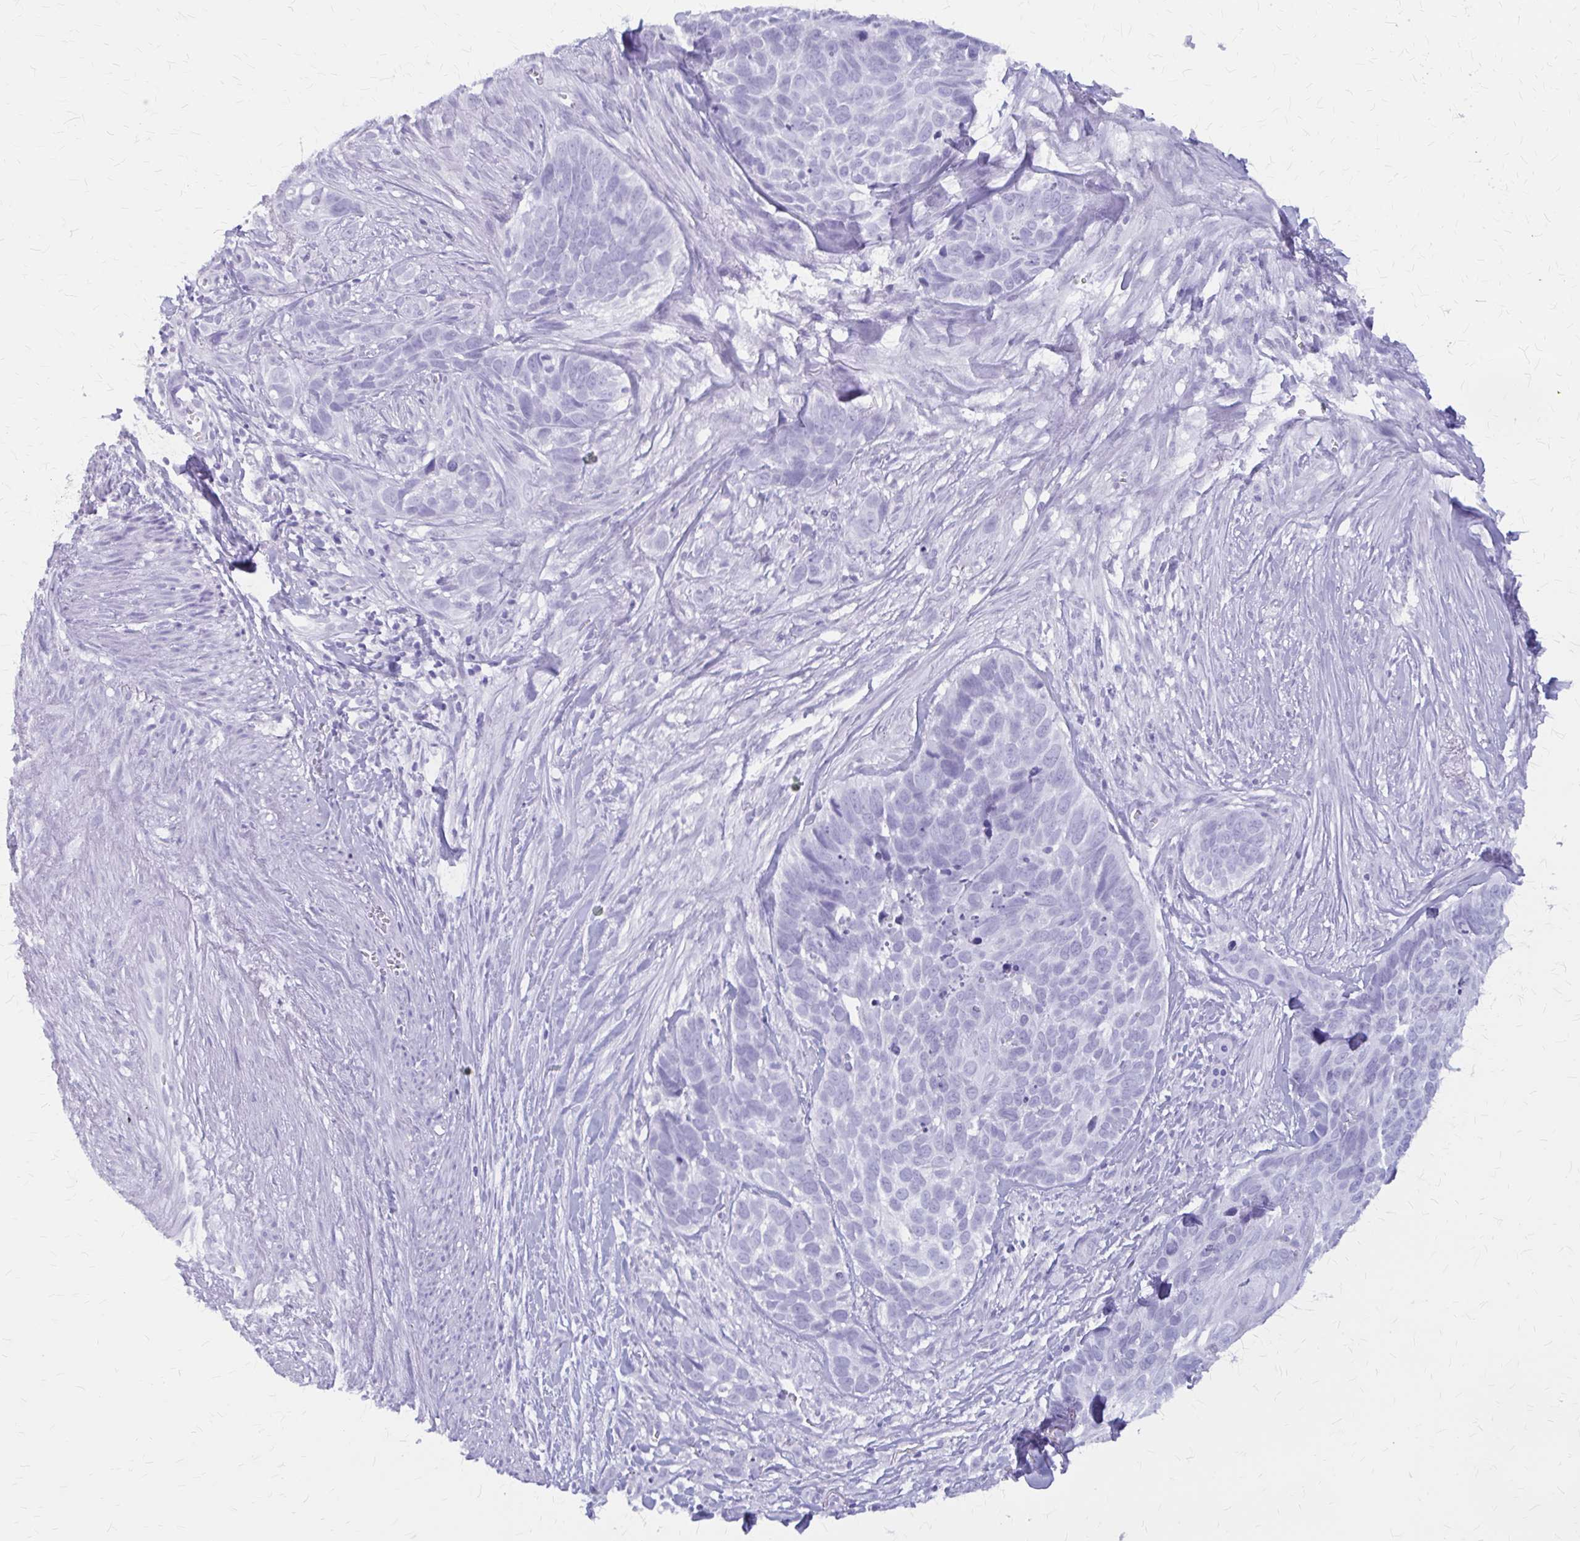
{"staining": {"intensity": "negative", "quantity": "none", "location": "none"}, "tissue": "skin cancer", "cell_type": "Tumor cells", "image_type": "cancer", "snomed": [{"axis": "morphology", "description": "Basal cell carcinoma"}, {"axis": "topography", "description": "Skin"}], "caption": "Immunohistochemistry (IHC) micrograph of neoplastic tissue: skin basal cell carcinoma stained with DAB demonstrates no significant protein expression in tumor cells. Nuclei are stained in blue.", "gene": "KLHDC7A", "patient": {"sex": "female", "age": 82}}